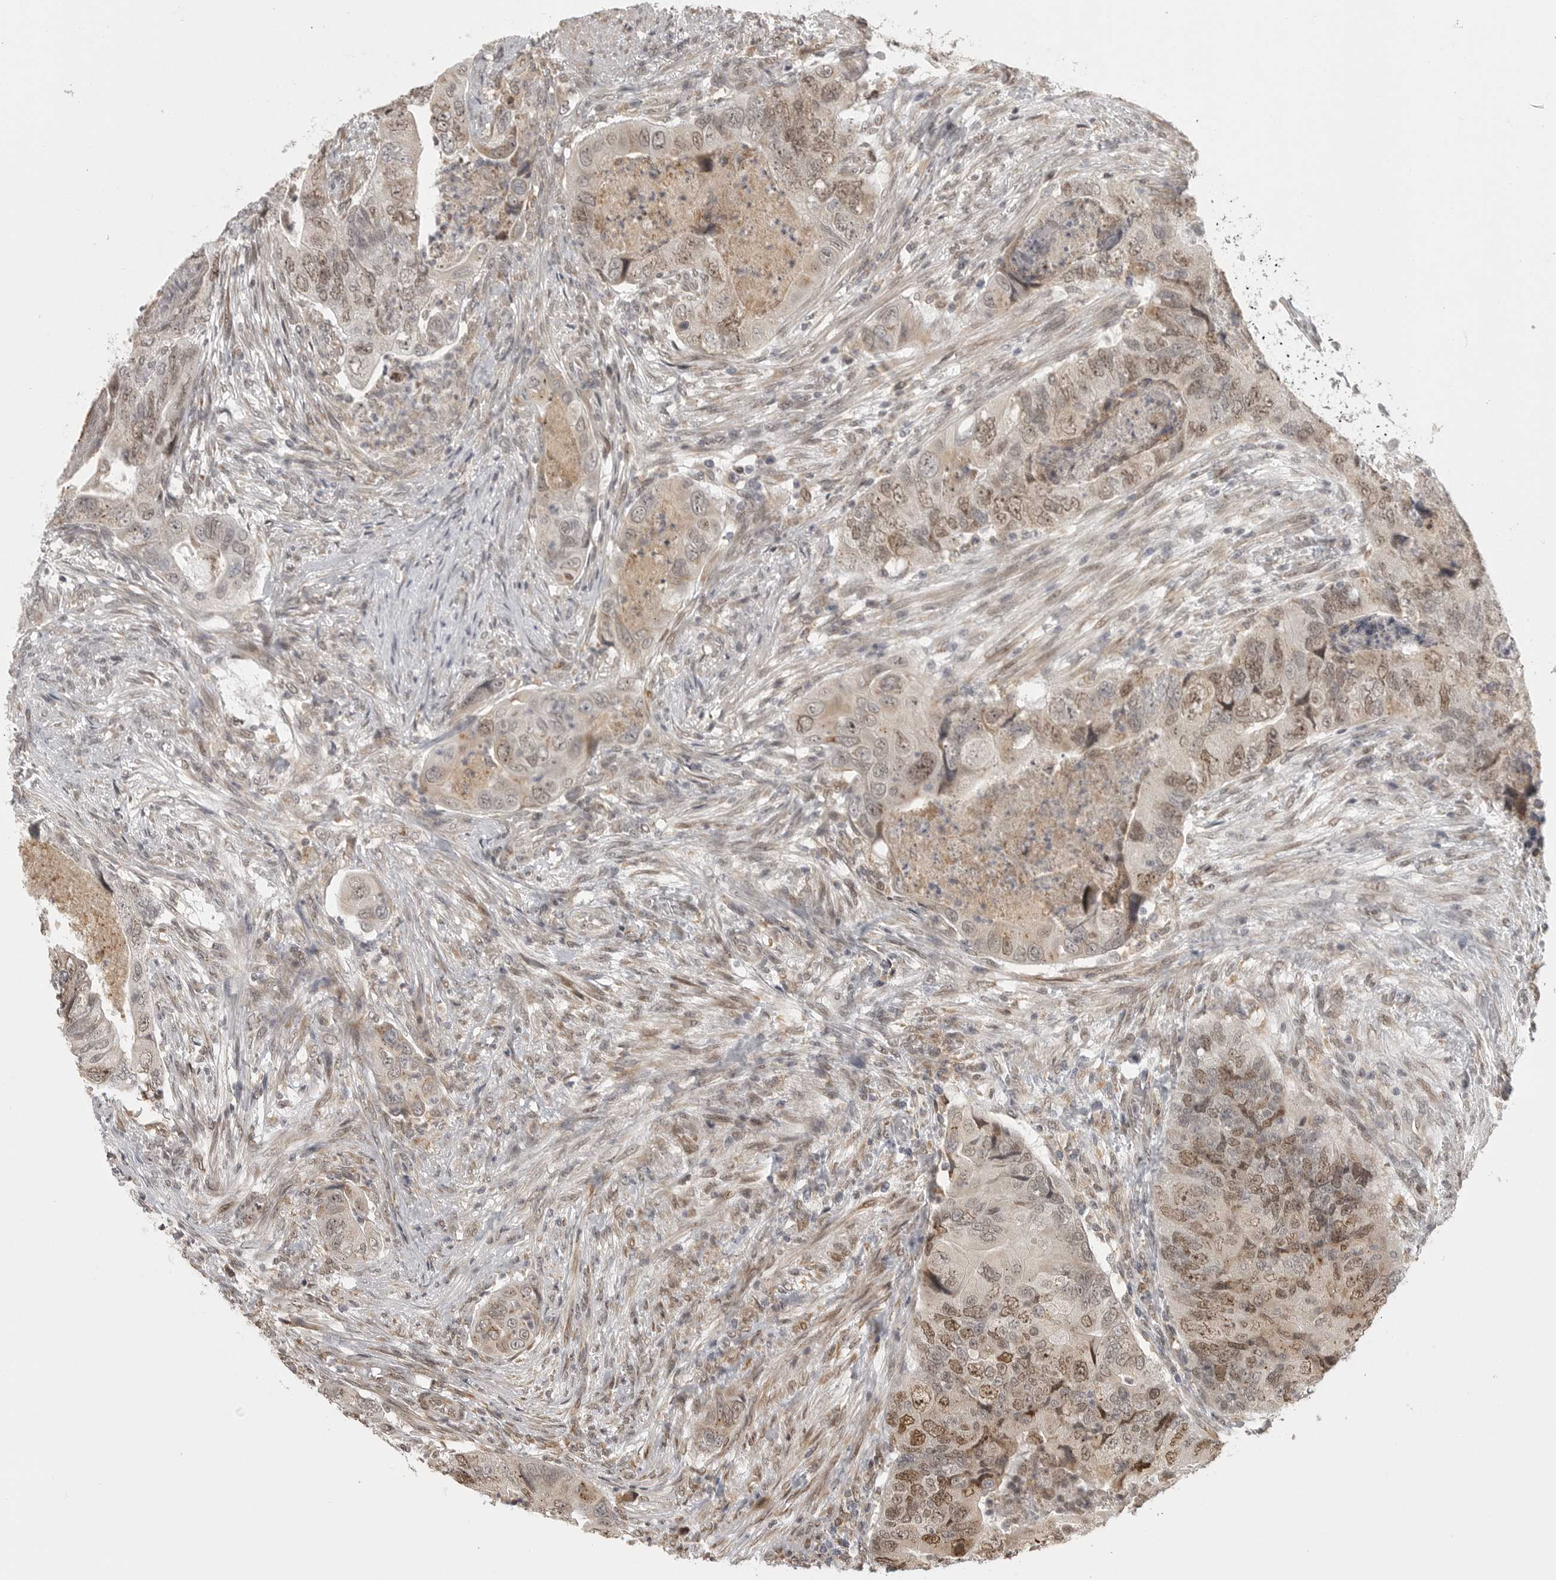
{"staining": {"intensity": "moderate", "quantity": ">75%", "location": "nuclear"}, "tissue": "colorectal cancer", "cell_type": "Tumor cells", "image_type": "cancer", "snomed": [{"axis": "morphology", "description": "Adenocarcinoma, NOS"}, {"axis": "topography", "description": "Rectum"}], "caption": "Human colorectal cancer stained with a protein marker shows moderate staining in tumor cells.", "gene": "ISG20L2", "patient": {"sex": "male", "age": 63}}